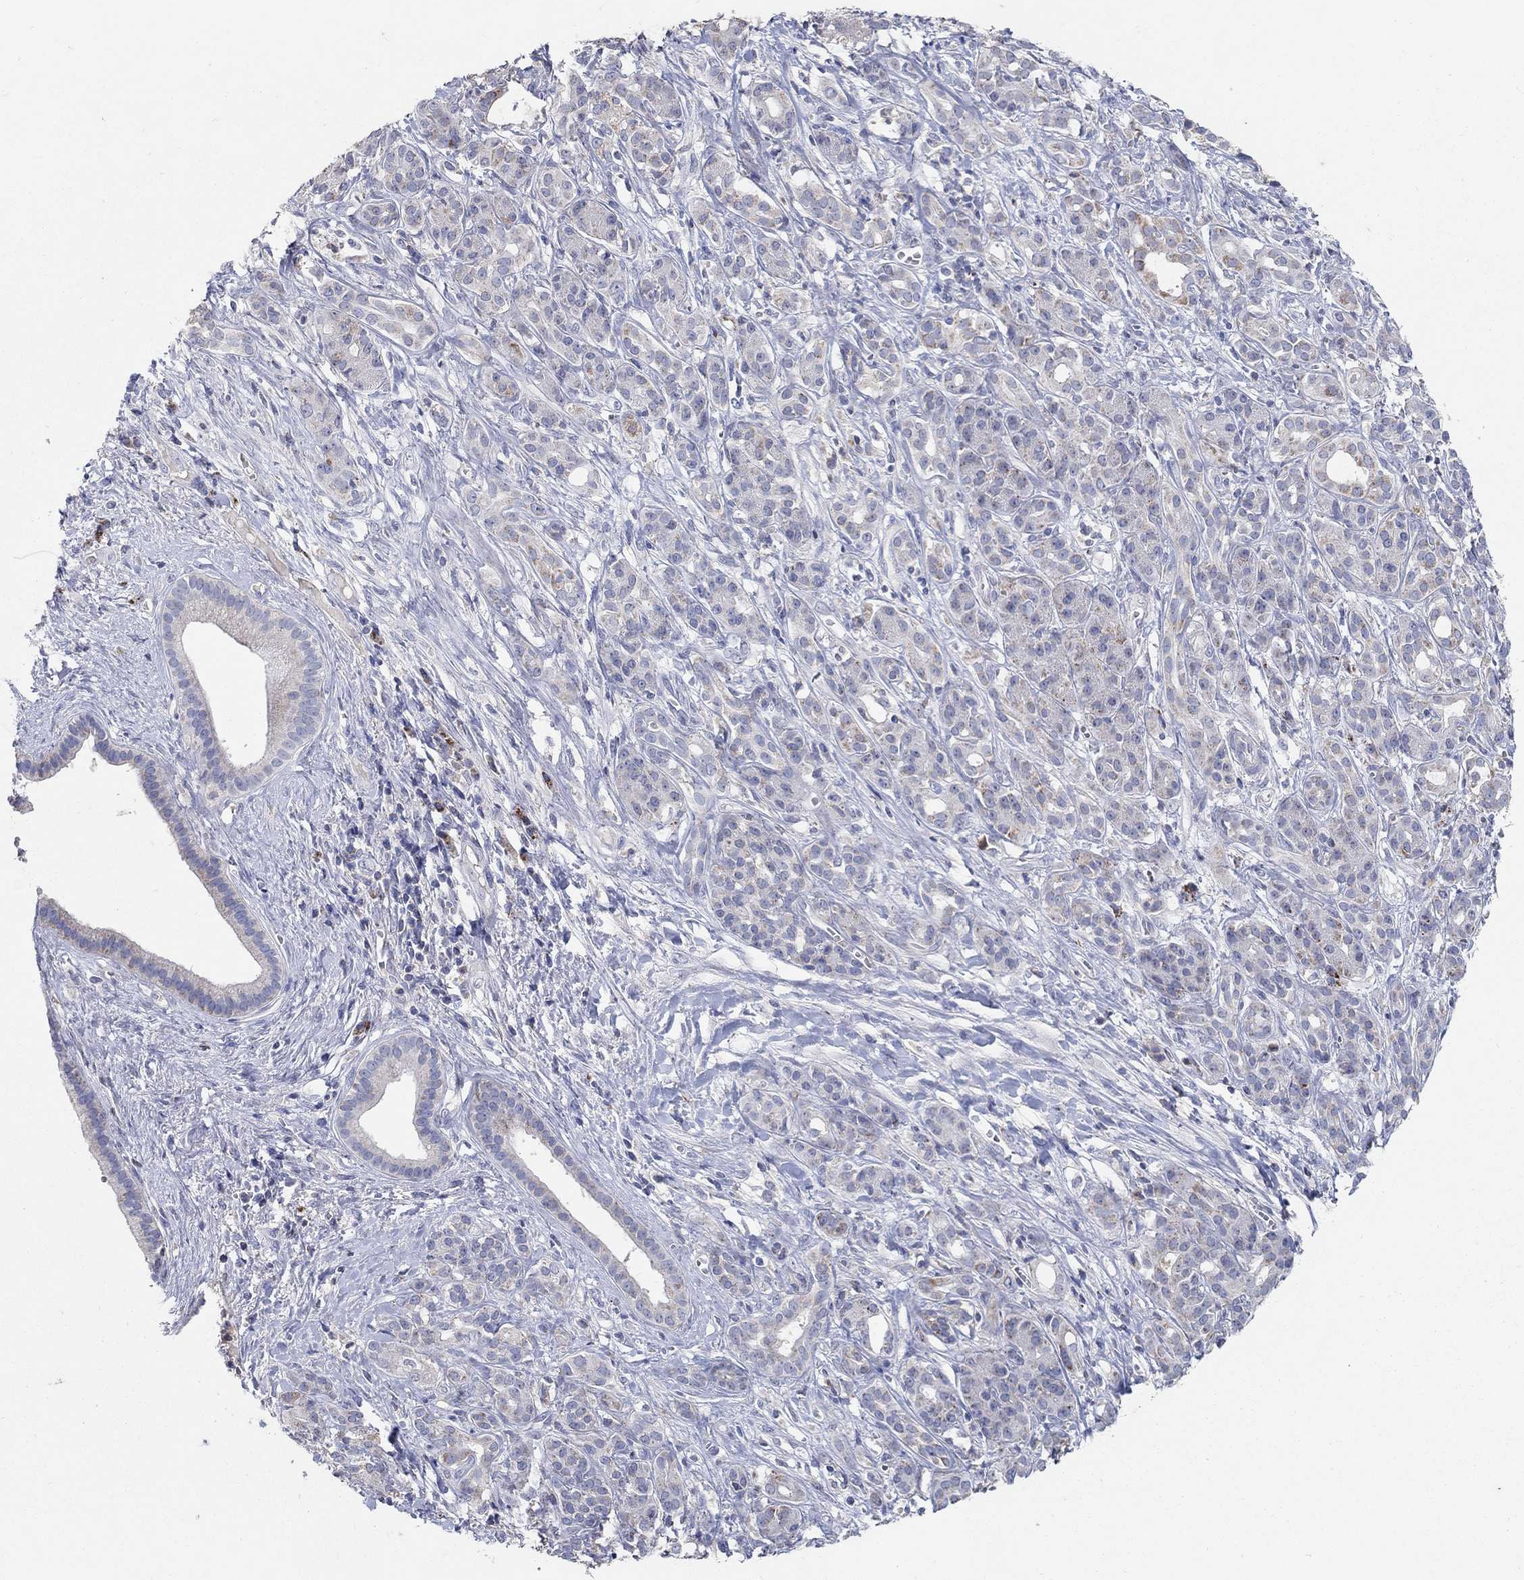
{"staining": {"intensity": "strong", "quantity": "<25%", "location": "cytoplasmic/membranous"}, "tissue": "pancreatic cancer", "cell_type": "Tumor cells", "image_type": "cancer", "snomed": [{"axis": "morphology", "description": "Adenocarcinoma, NOS"}, {"axis": "topography", "description": "Pancreas"}], "caption": "A brown stain labels strong cytoplasmic/membranous staining of a protein in human pancreatic cancer tumor cells.", "gene": "HMX2", "patient": {"sex": "male", "age": 61}}